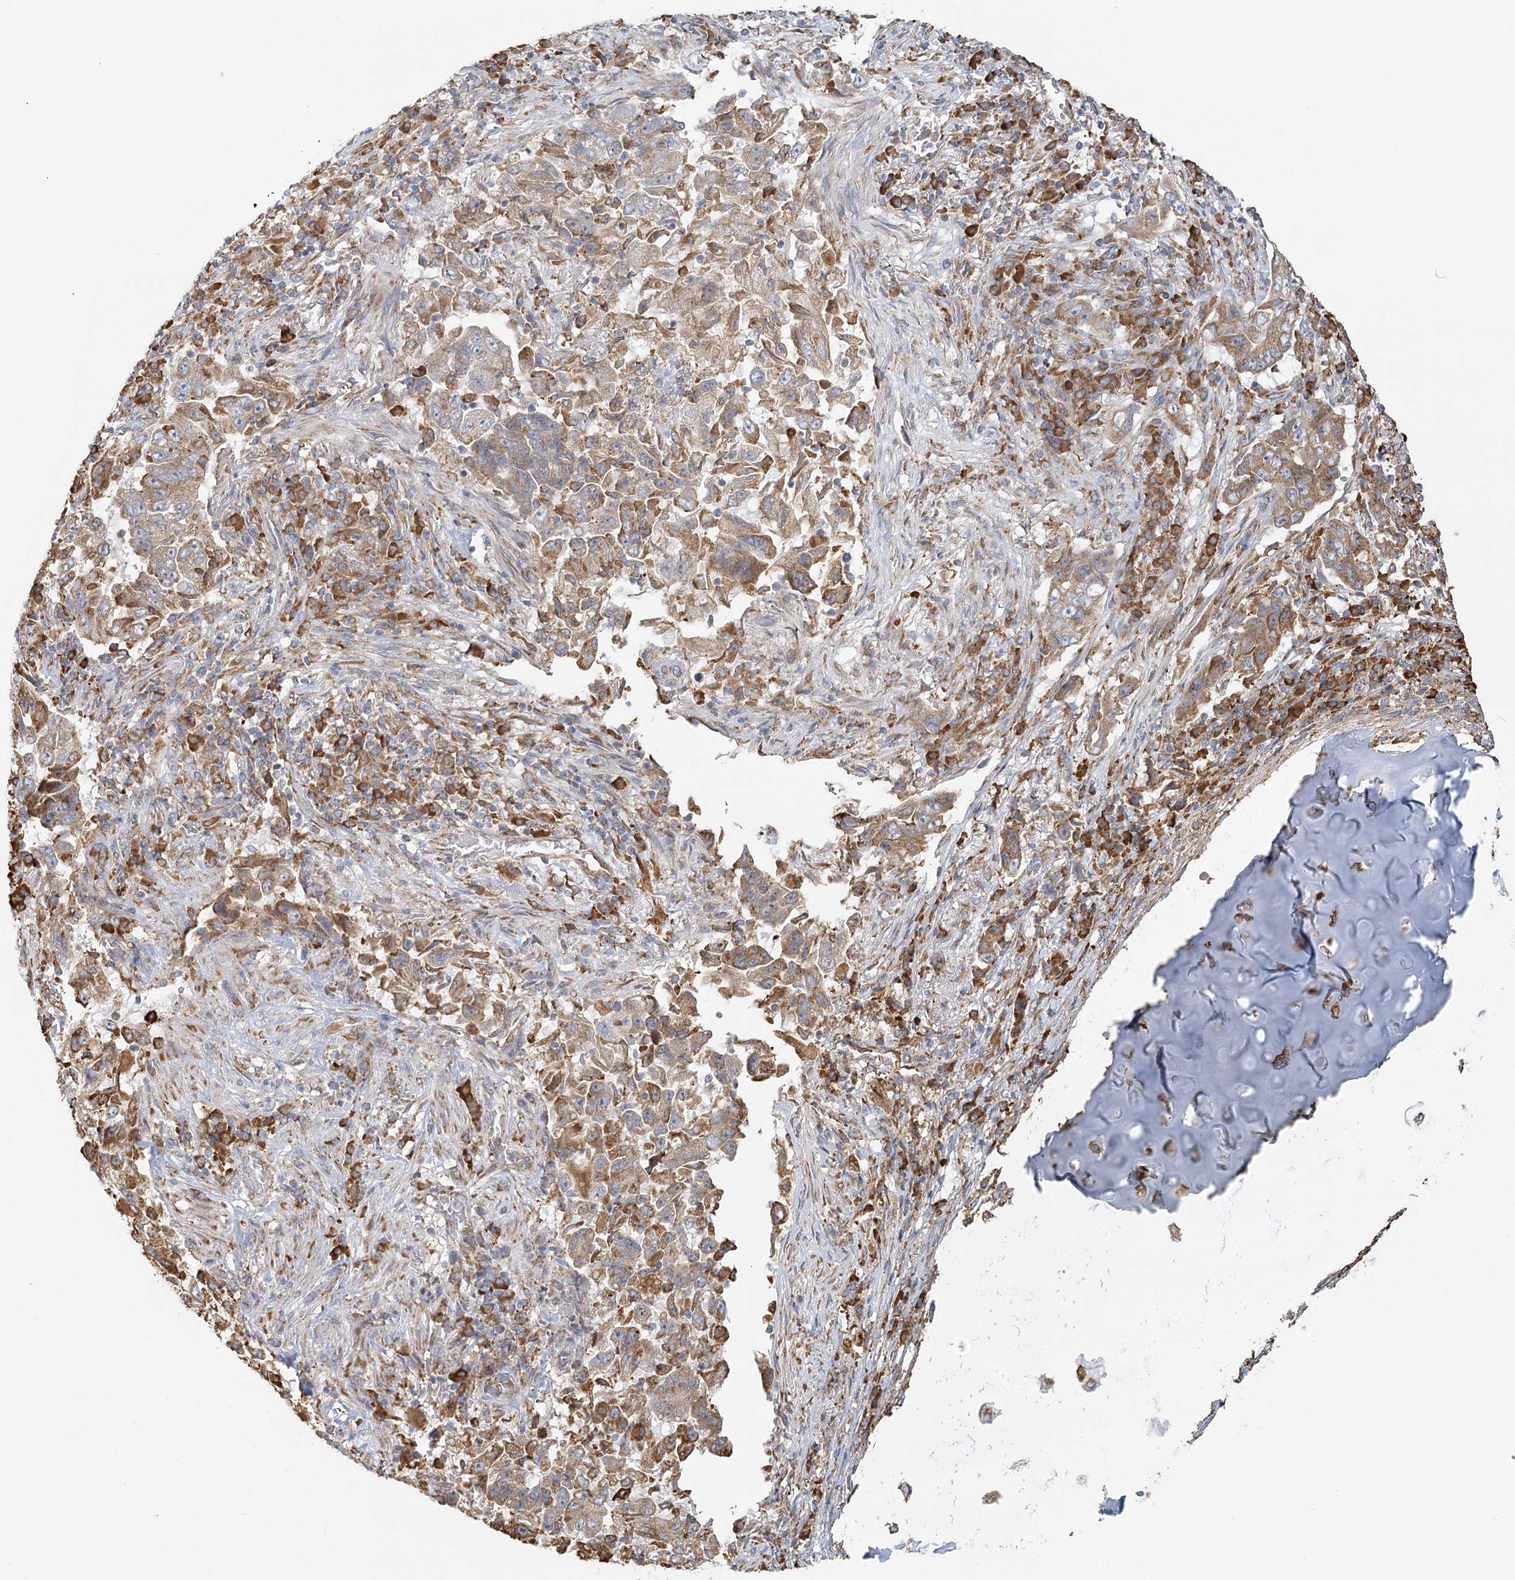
{"staining": {"intensity": "moderate", "quantity": ">75%", "location": "cytoplasmic/membranous"}, "tissue": "lung cancer", "cell_type": "Tumor cells", "image_type": "cancer", "snomed": [{"axis": "morphology", "description": "Adenocarcinoma, NOS"}, {"axis": "topography", "description": "Lung"}], "caption": "Tumor cells reveal medium levels of moderate cytoplasmic/membranous expression in about >75% of cells in human lung cancer.", "gene": "TAS1R1", "patient": {"sex": "female", "age": 51}}